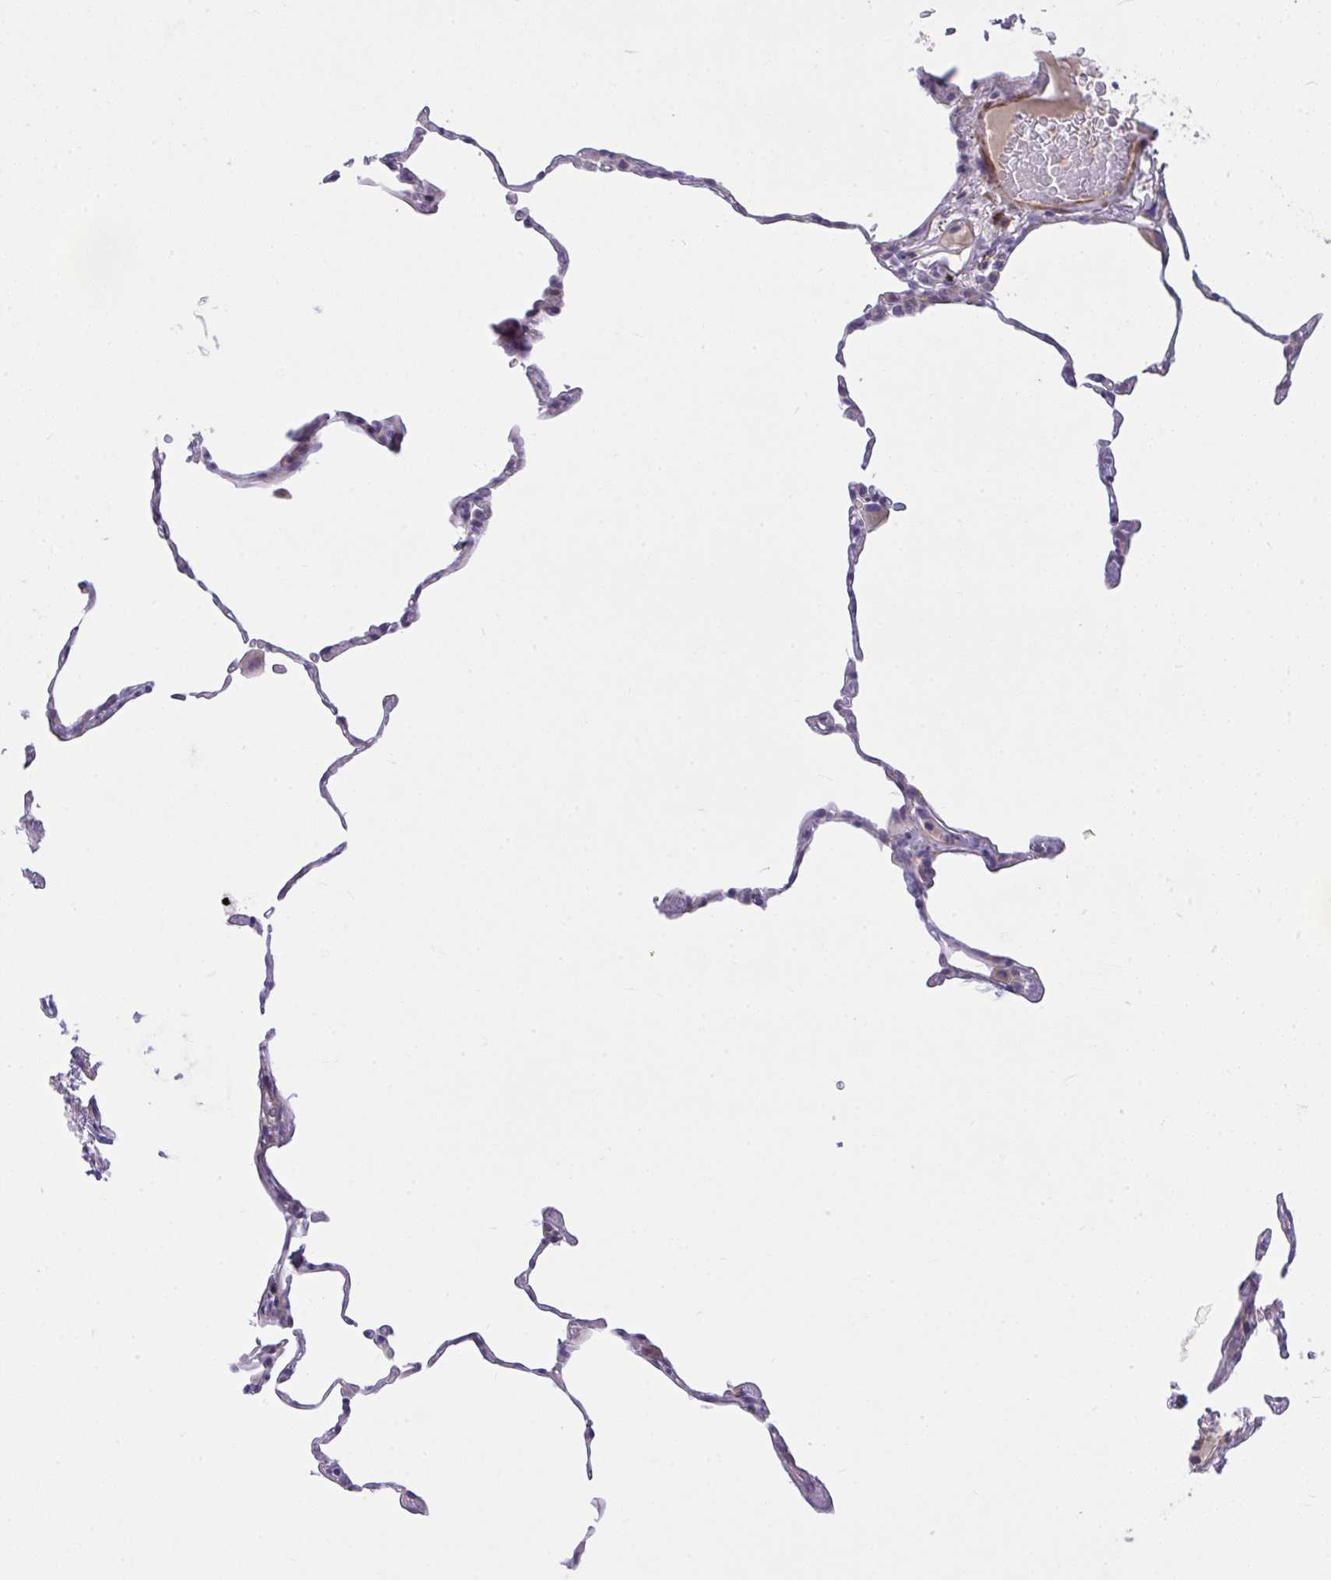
{"staining": {"intensity": "negative", "quantity": "none", "location": "none"}, "tissue": "lung", "cell_type": "Alveolar cells", "image_type": "normal", "snomed": [{"axis": "morphology", "description": "Normal tissue, NOS"}, {"axis": "topography", "description": "Lung"}], "caption": "Alveolar cells show no significant expression in benign lung. (Brightfield microscopy of DAB immunohistochemistry (IHC) at high magnification).", "gene": "PIGZ", "patient": {"sex": "female", "age": 57}}